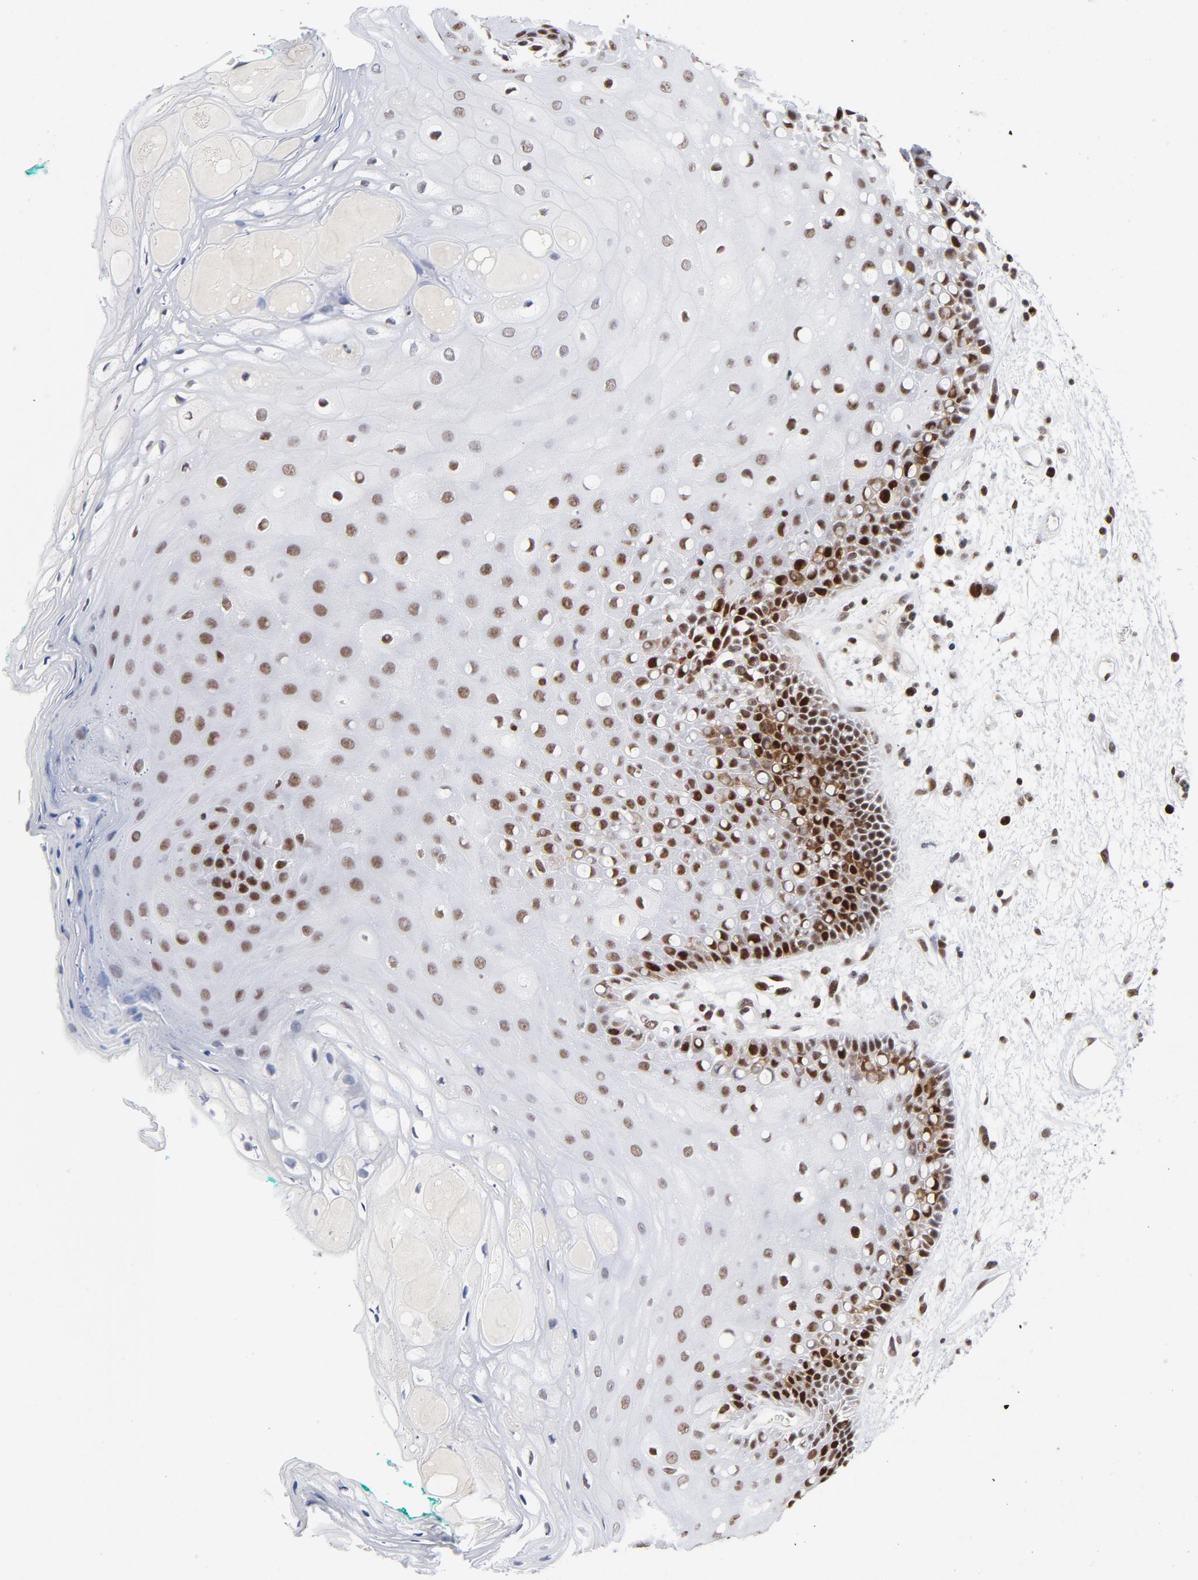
{"staining": {"intensity": "moderate", "quantity": "25%-75%", "location": "nuclear"}, "tissue": "oral mucosa", "cell_type": "Squamous epithelial cells", "image_type": "normal", "snomed": [{"axis": "morphology", "description": "Normal tissue, NOS"}, {"axis": "morphology", "description": "Squamous cell carcinoma, NOS"}, {"axis": "topography", "description": "Skeletal muscle"}, {"axis": "topography", "description": "Oral tissue"}, {"axis": "topography", "description": "Head-Neck"}], "caption": "Protein expression by immunohistochemistry (IHC) shows moderate nuclear positivity in about 25%-75% of squamous epithelial cells in unremarkable oral mucosa. (DAB IHC with brightfield microscopy, high magnification).", "gene": "RFC4", "patient": {"sex": "female", "age": 84}}